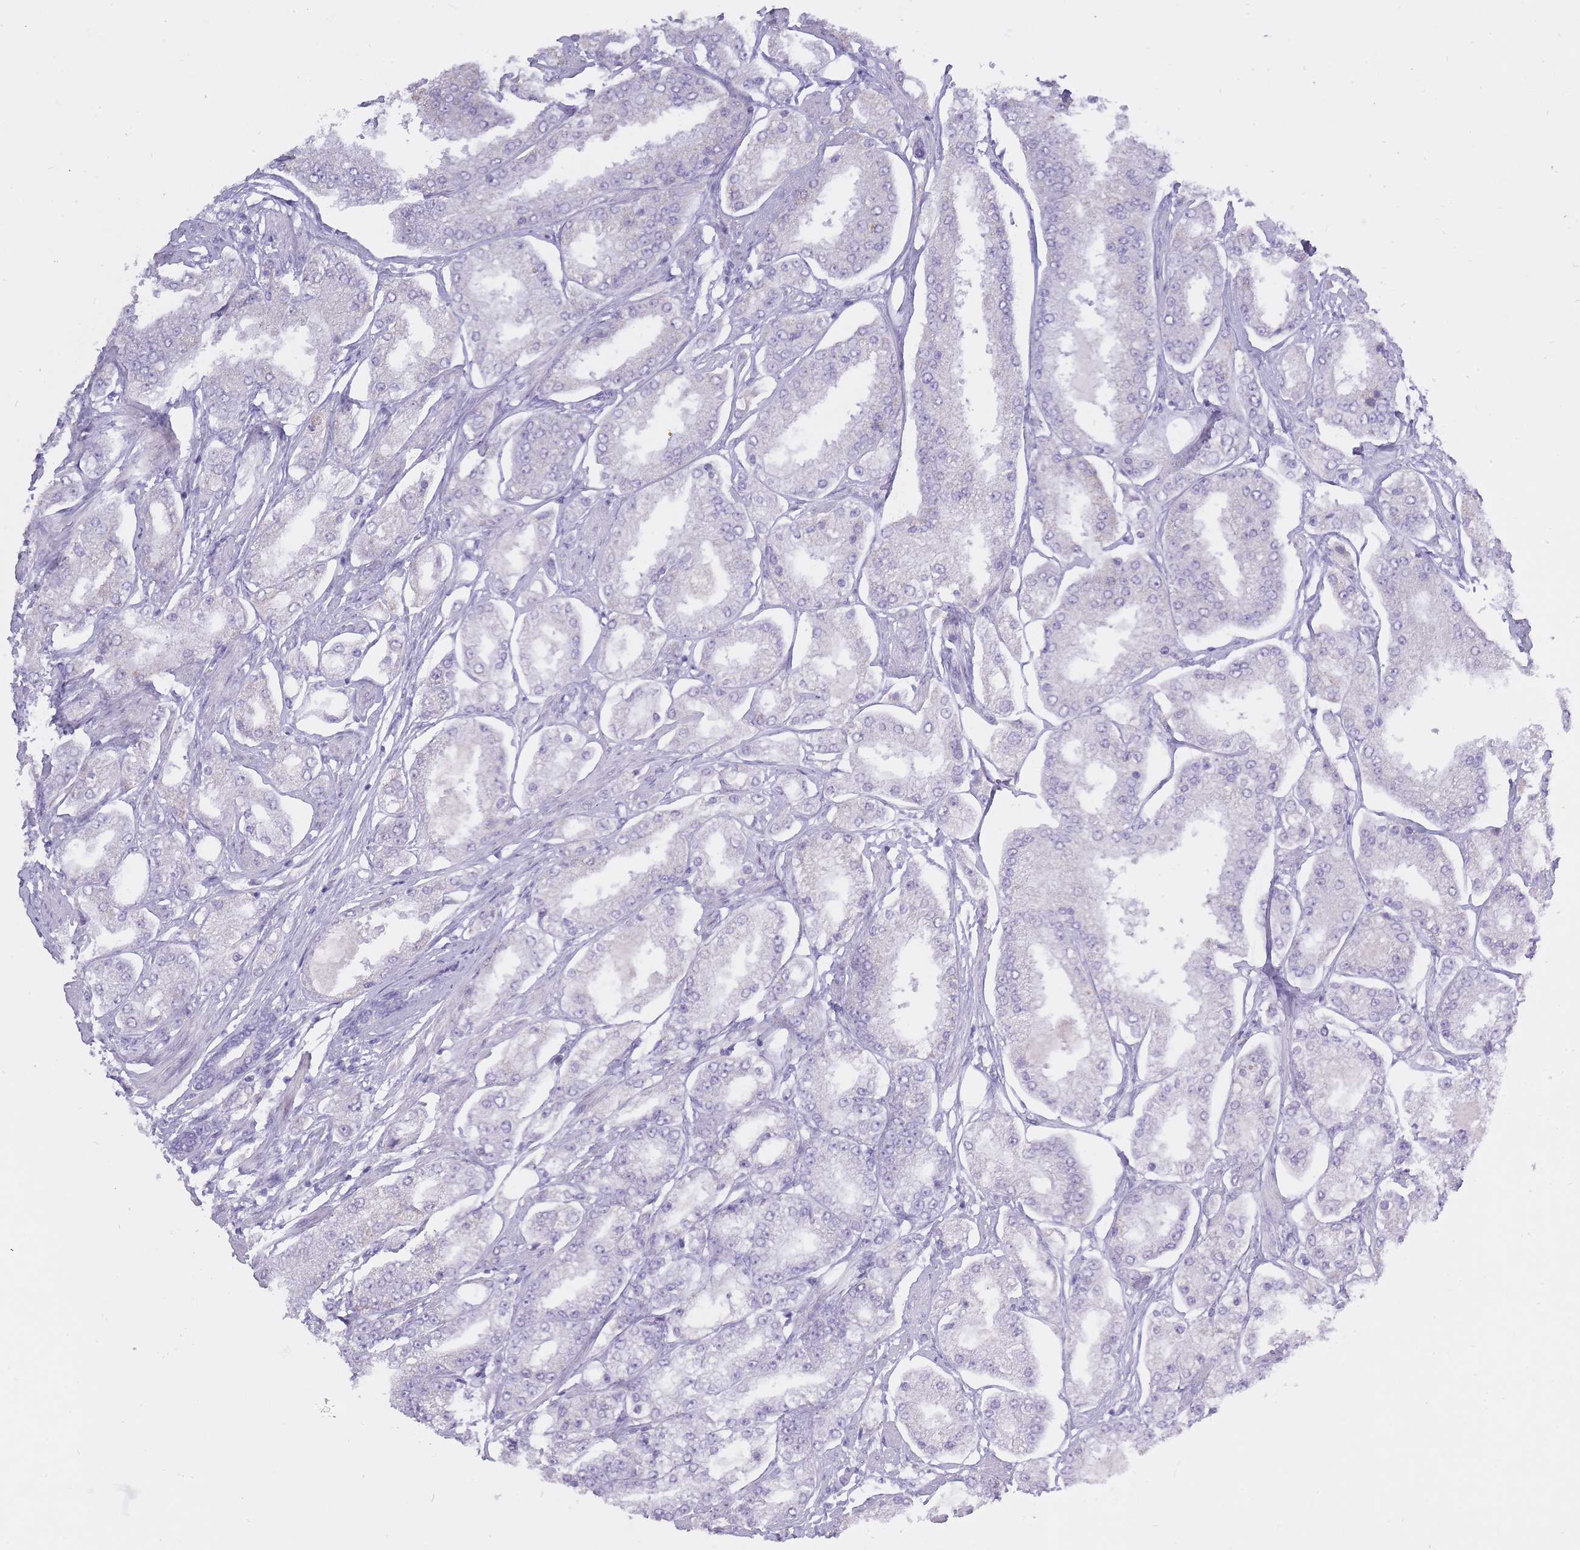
{"staining": {"intensity": "negative", "quantity": "none", "location": "none"}, "tissue": "prostate cancer", "cell_type": "Tumor cells", "image_type": "cancer", "snomed": [{"axis": "morphology", "description": "Adenocarcinoma, High grade"}, {"axis": "topography", "description": "Prostate"}], "caption": "This histopathology image is of prostate high-grade adenocarcinoma stained with immunohistochemistry (IHC) to label a protein in brown with the nuclei are counter-stained blue. There is no positivity in tumor cells.", "gene": "BDKRB2", "patient": {"sex": "male", "age": 69}}